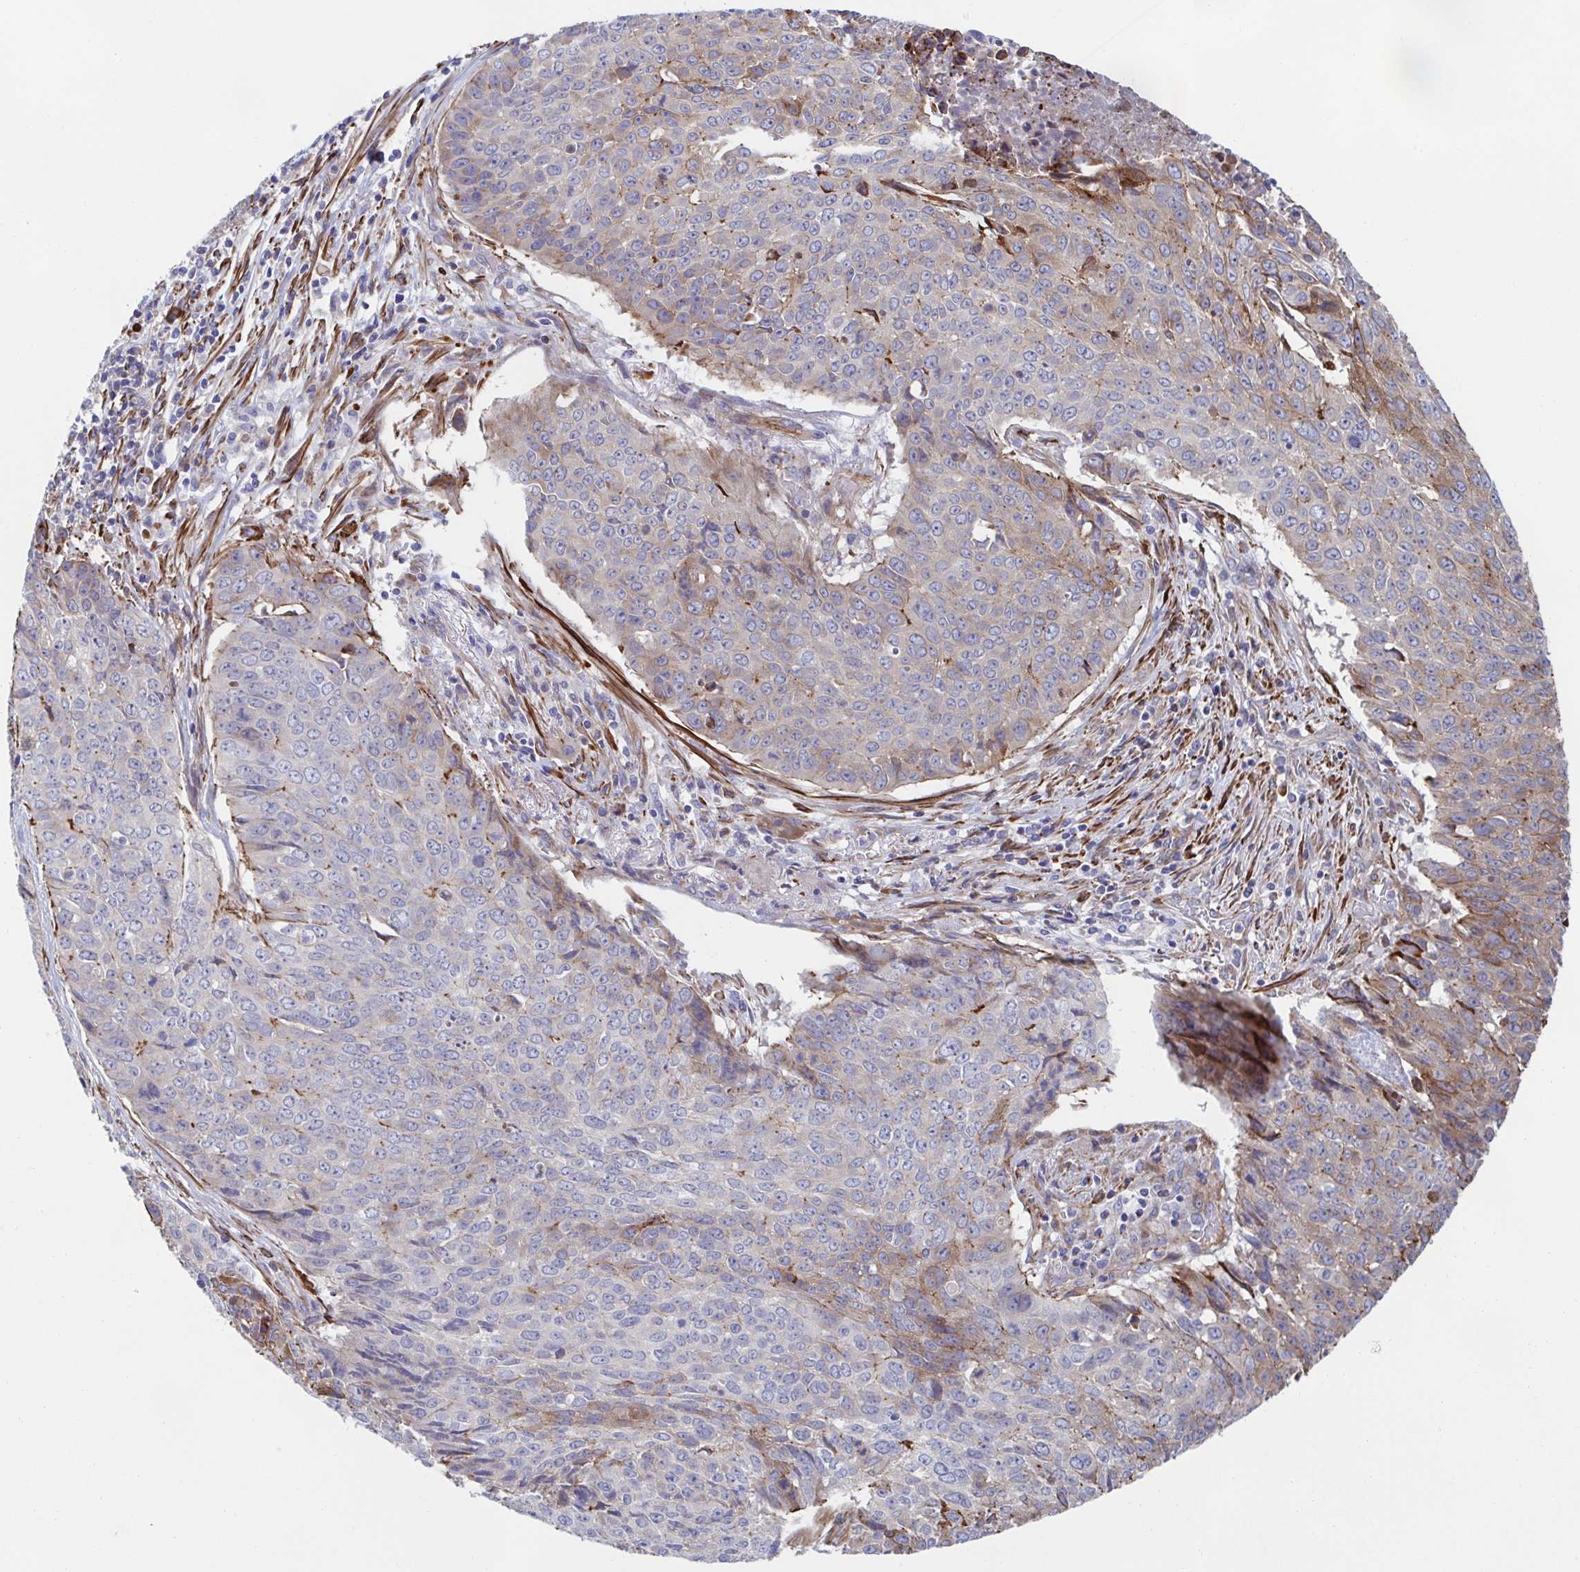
{"staining": {"intensity": "weak", "quantity": "<25%", "location": "cytoplasmic/membranous"}, "tissue": "lung cancer", "cell_type": "Tumor cells", "image_type": "cancer", "snomed": [{"axis": "morphology", "description": "Normal tissue, NOS"}, {"axis": "morphology", "description": "Squamous cell carcinoma, NOS"}, {"axis": "topography", "description": "Bronchus"}, {"axis": "topography", "description": "Lung"}], "caption": "Lung cancer (squamous cell carcinoma) was stained to show a protein in brown. There is no significant staining in tumor cells.", "gene": "KLC3", "patient": {"sex": "male", "age": 64}}